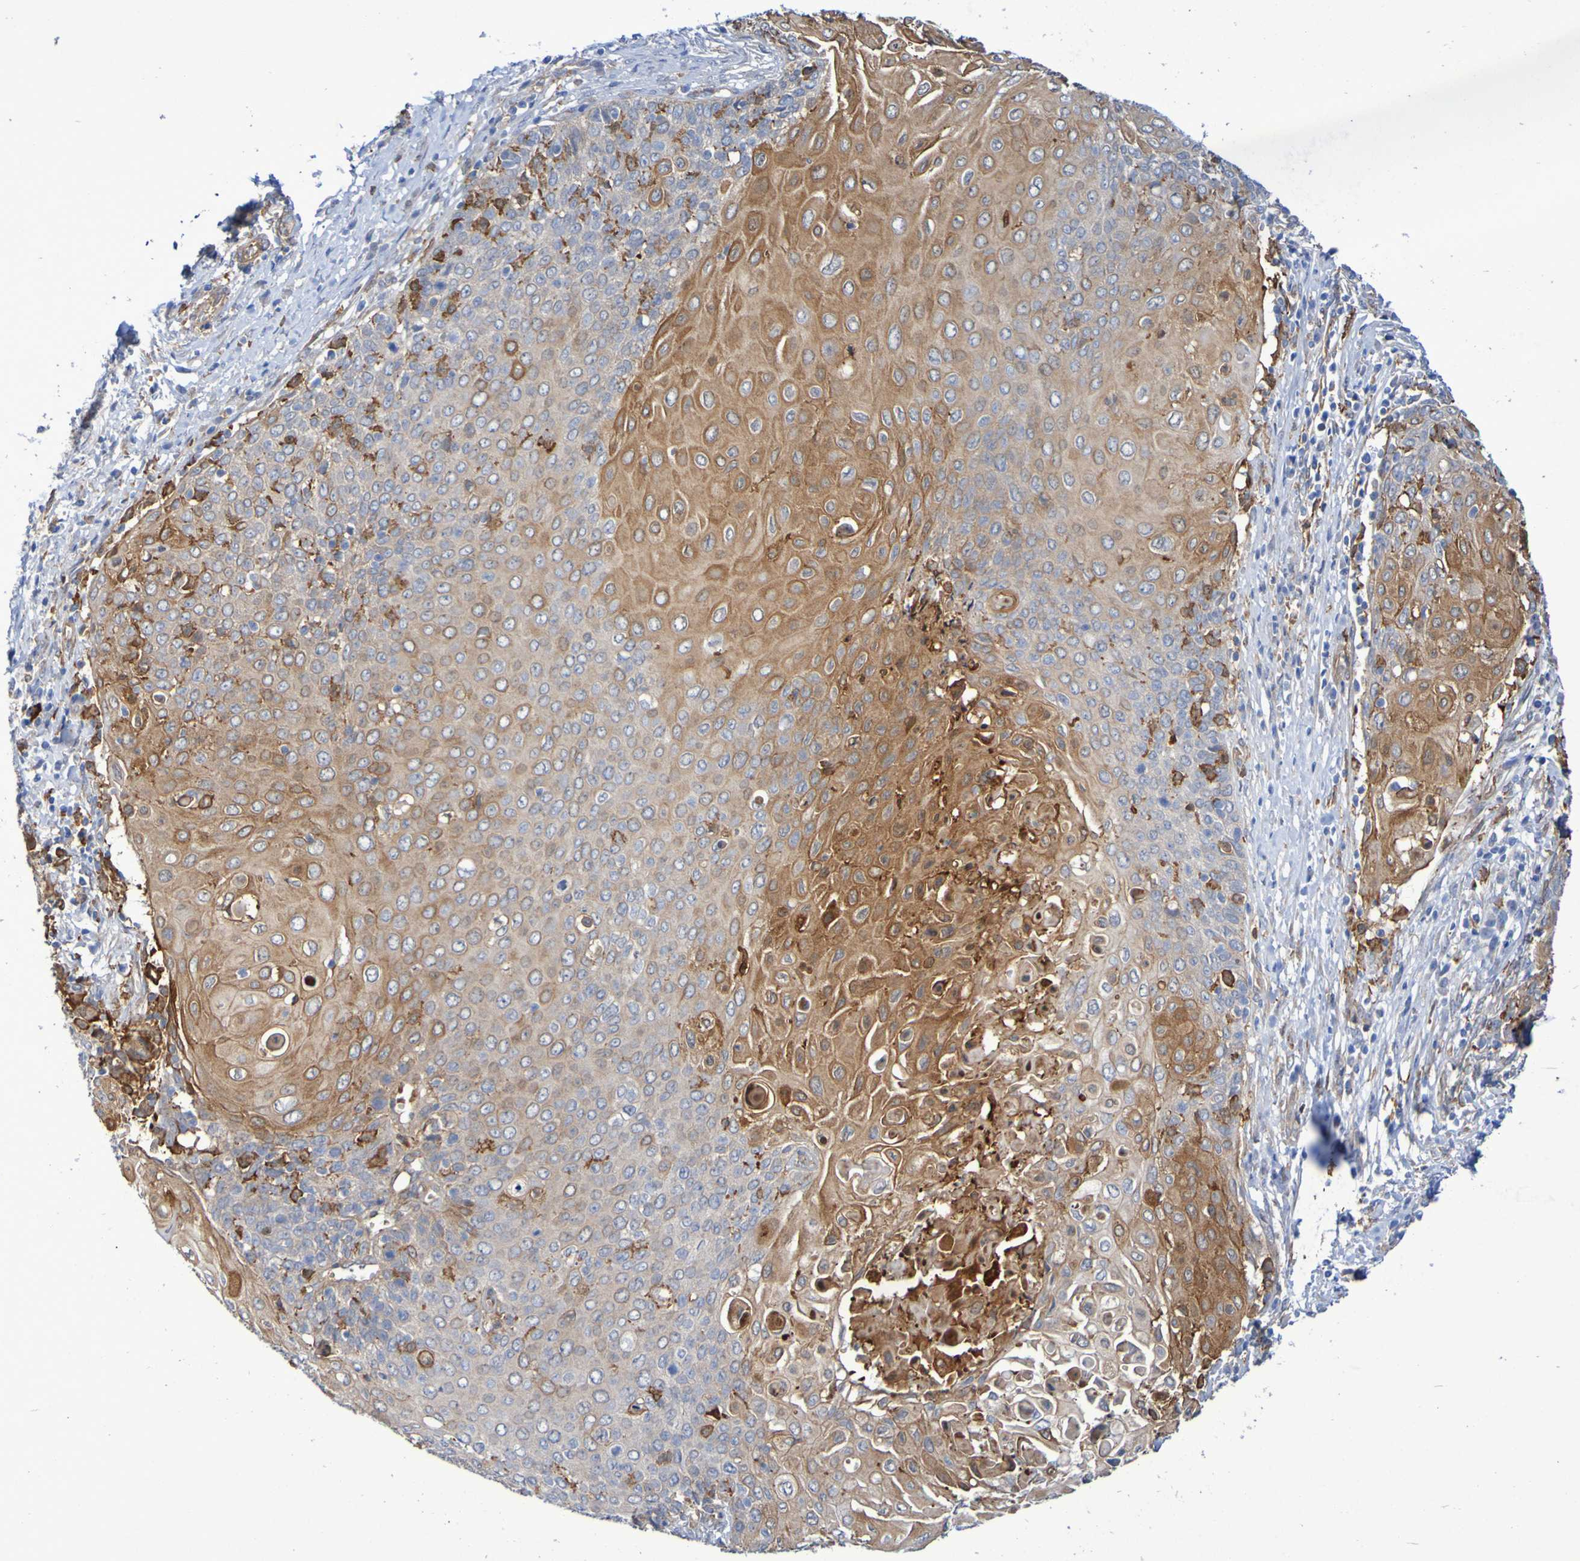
{"staining": {"intensity": "strong", "quantity": "25%-75%", "location": "cytoplasmic/membranous"}, "tissue": "cervical cancer", "cell_type": "Tumor cells", "image_type": "cancer", "snomed": [{"axis": "morphology", "description": "Squamous cell carcinoma, NOS"}, {"axis": "topography", "description": "Cervix"}], "caption": "Human cervical squamous cell carcinoma stained with a protein marker demonstrates strong staining in tumor cells.", "gene": "SCRG1", "patient": {"sex": "female", "age": 39}}